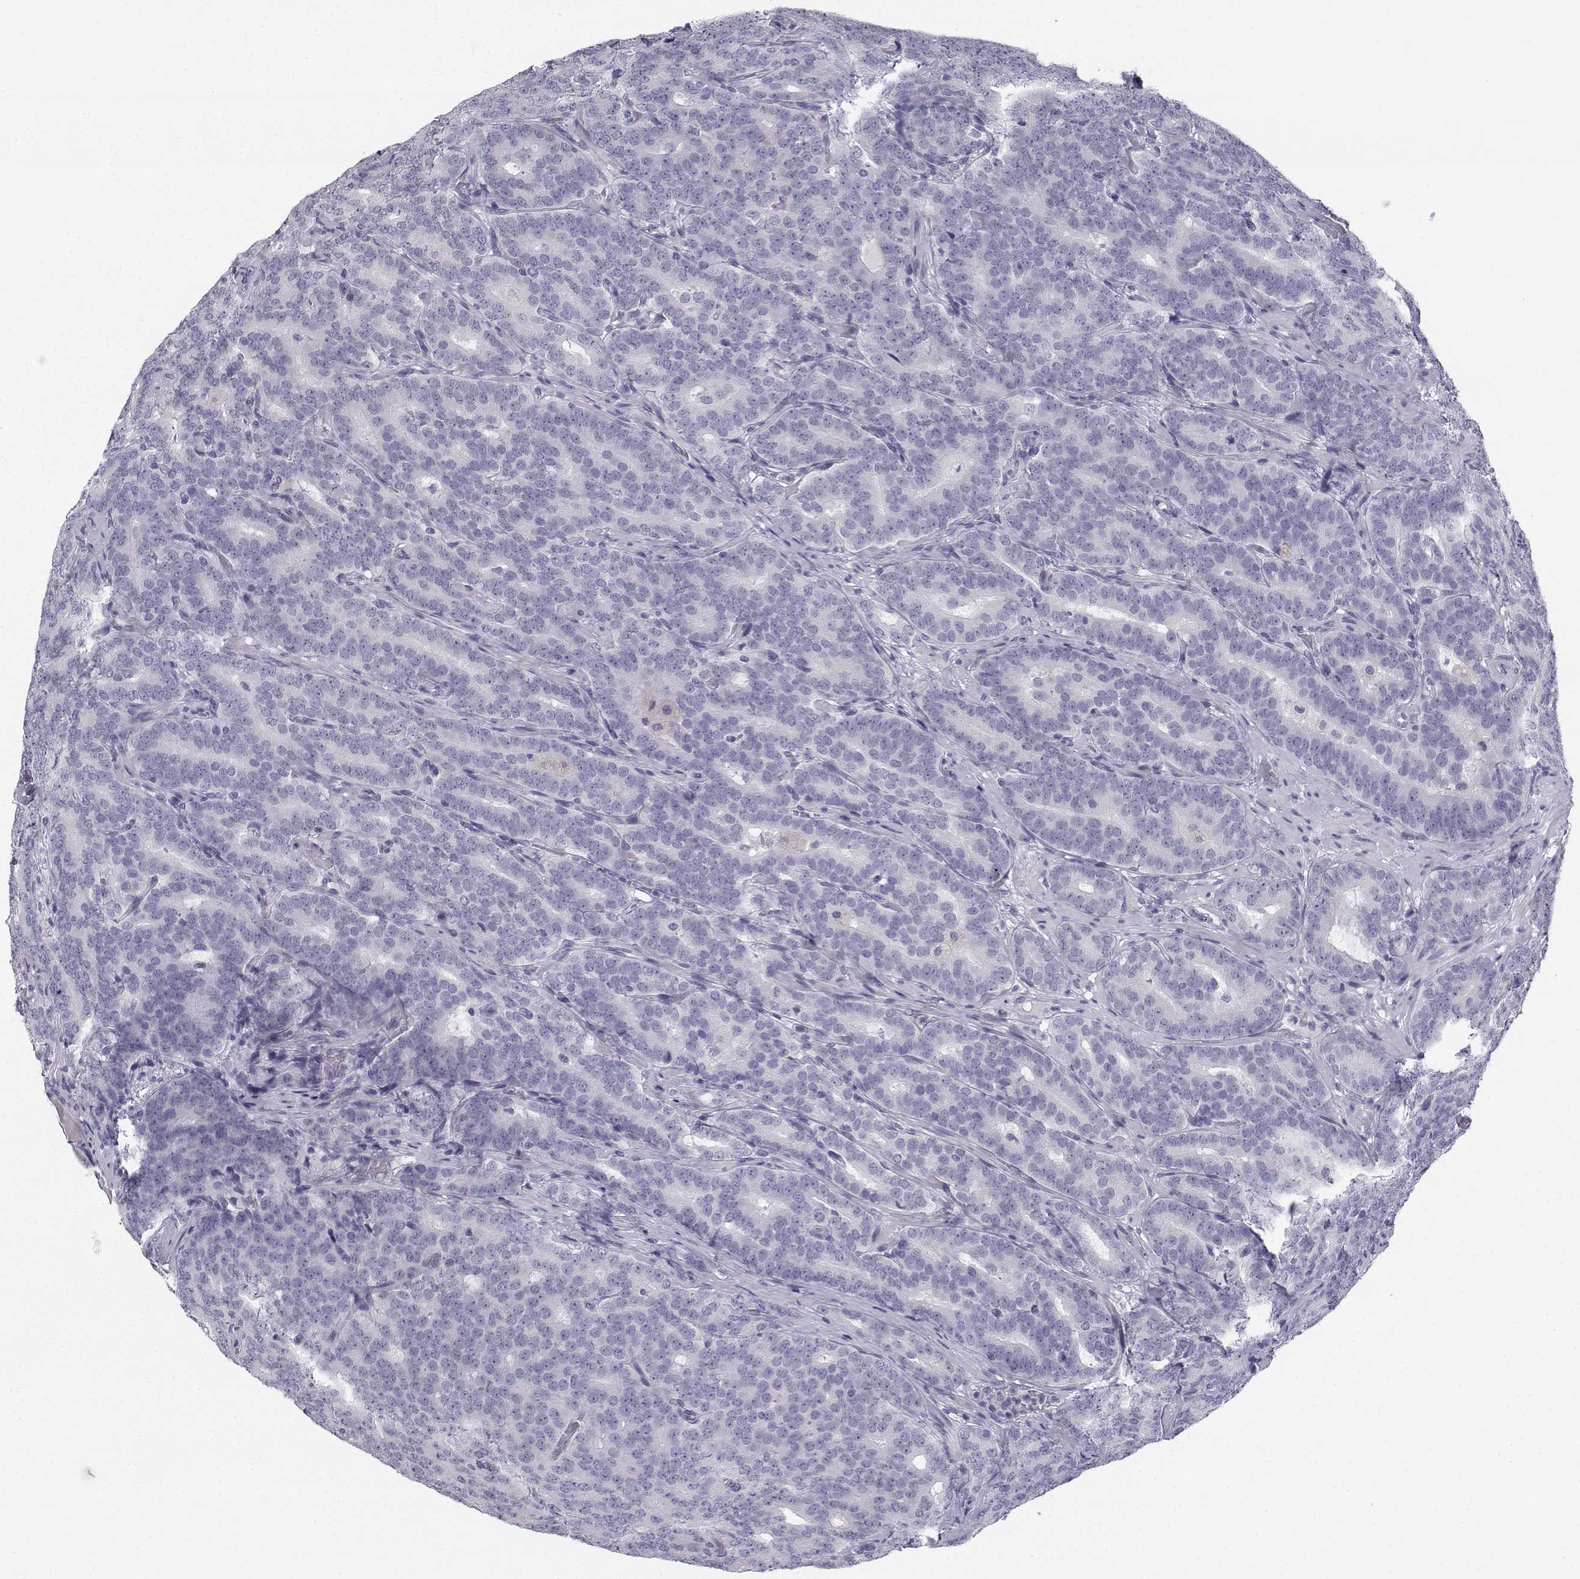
{"staining": {"intensity": "negative", "quantity": "none", "location": "none"}, "tissue": "prostate cancer", "cell_type": "Tumor cells", "image_type": "cancer", "snomed": [{"axis": "morphology", "description": "Adenocarcinoma, NOS"}, {"axis": "topography", "description": "Prostate"}], "caption": "This is an IHC image of prostate cancer (adenocarcinoma). There is no expression in tumor cells.", "gene": "SYCE1", "patient": {"sex": "male", "age": 71}}